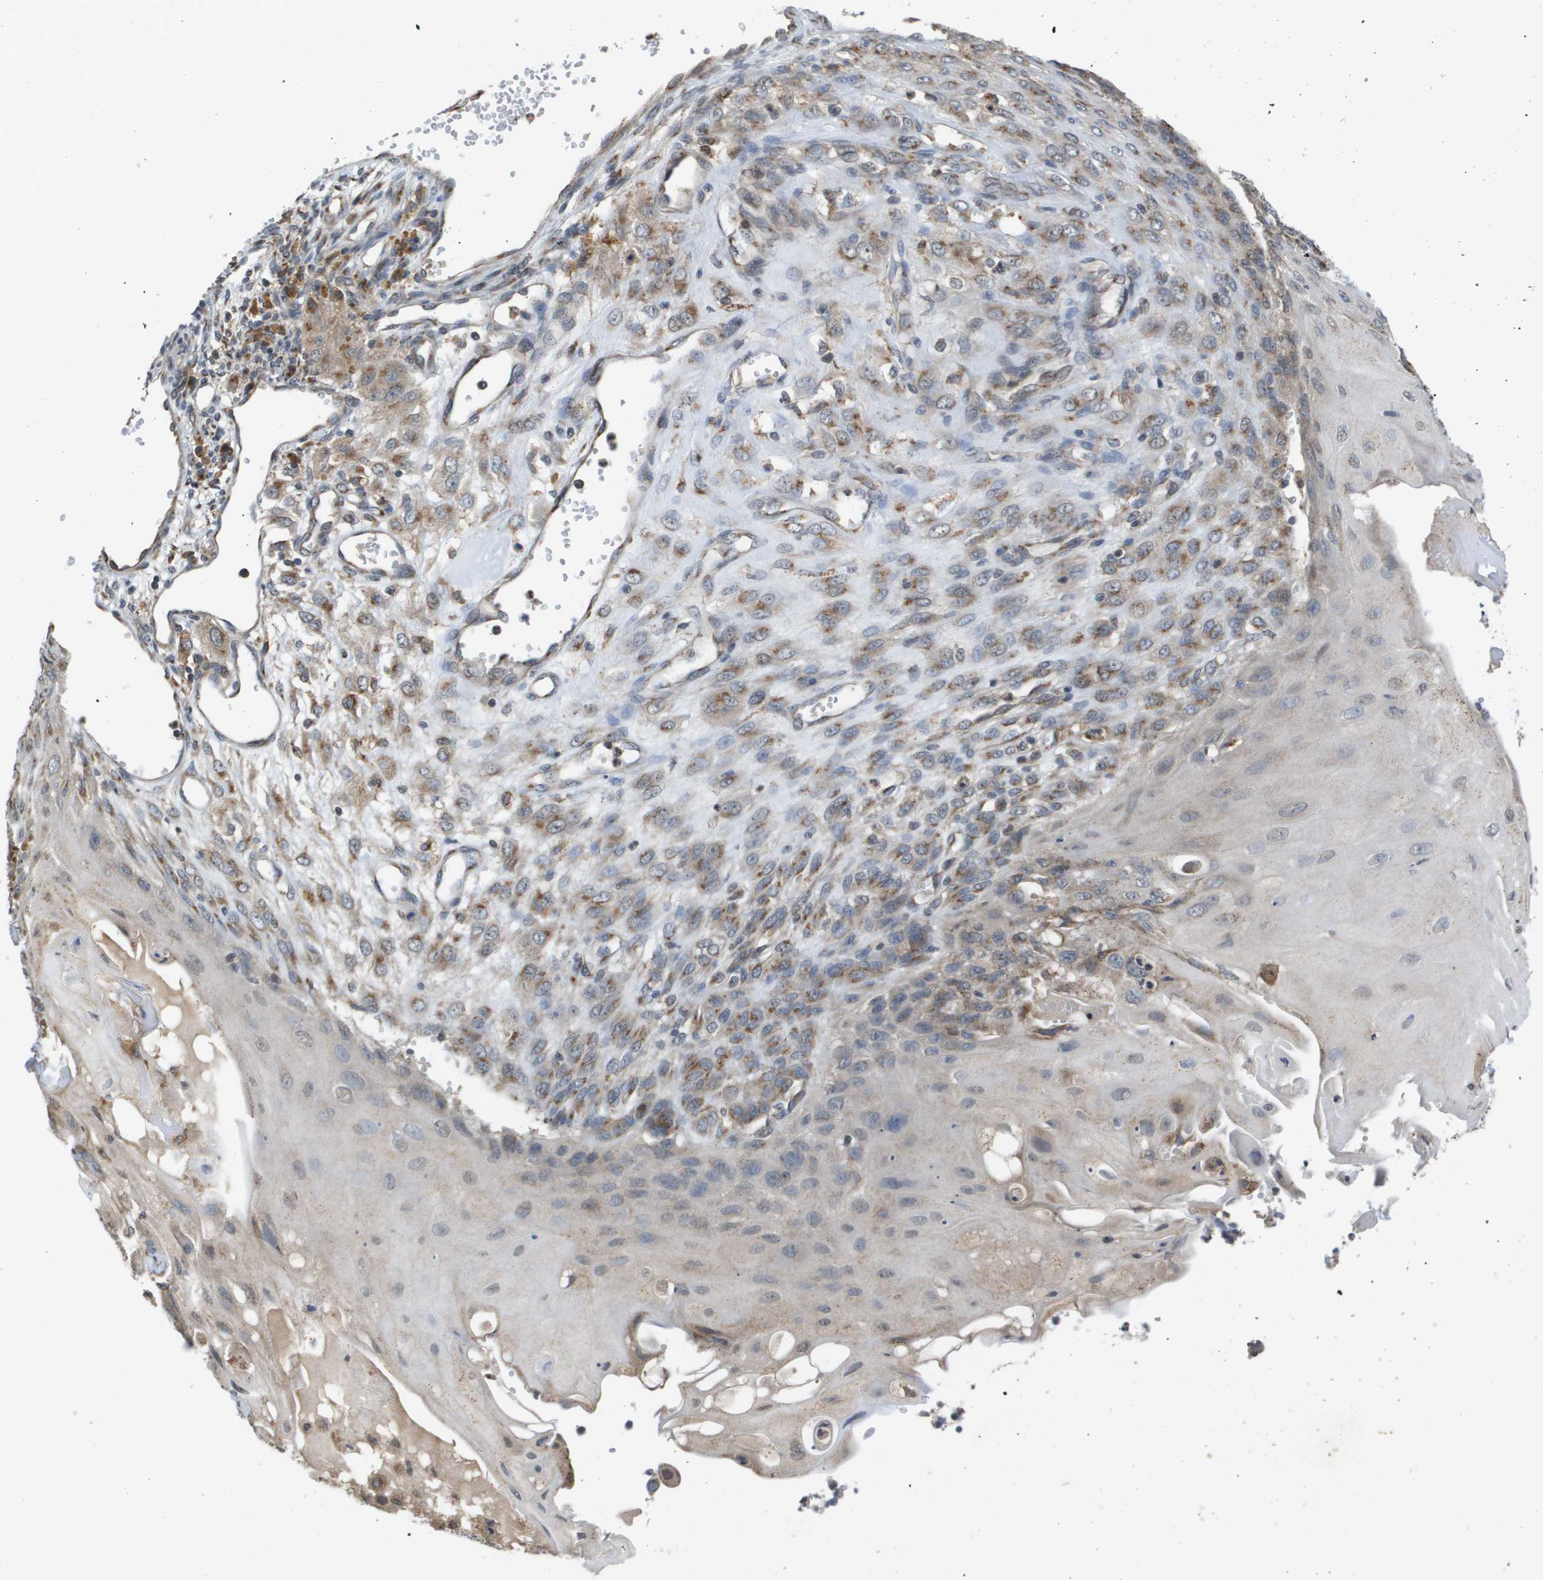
{"staining": {"intensity": "moderate", "quantity": ">75%", "location": "cytoplasmic/membranous"}, "tissue": "endometrial cancer", "cell_type": "Tumor cells", "image_type": "cancer", "snomed": [{"axis": "morphology", "description": "Adenocarcinoma, NOS"}, {"axis": "topography", "description": "Endometrium"}], "caption": "This image shows immunohistochemistry staining of human endometrial cancer, with medium moderate cytoplasmic/membranous positivity in approximately >75% of tumor cells.", "gene": "PCK1", "patient": {"sex": "female", "age": 32}}